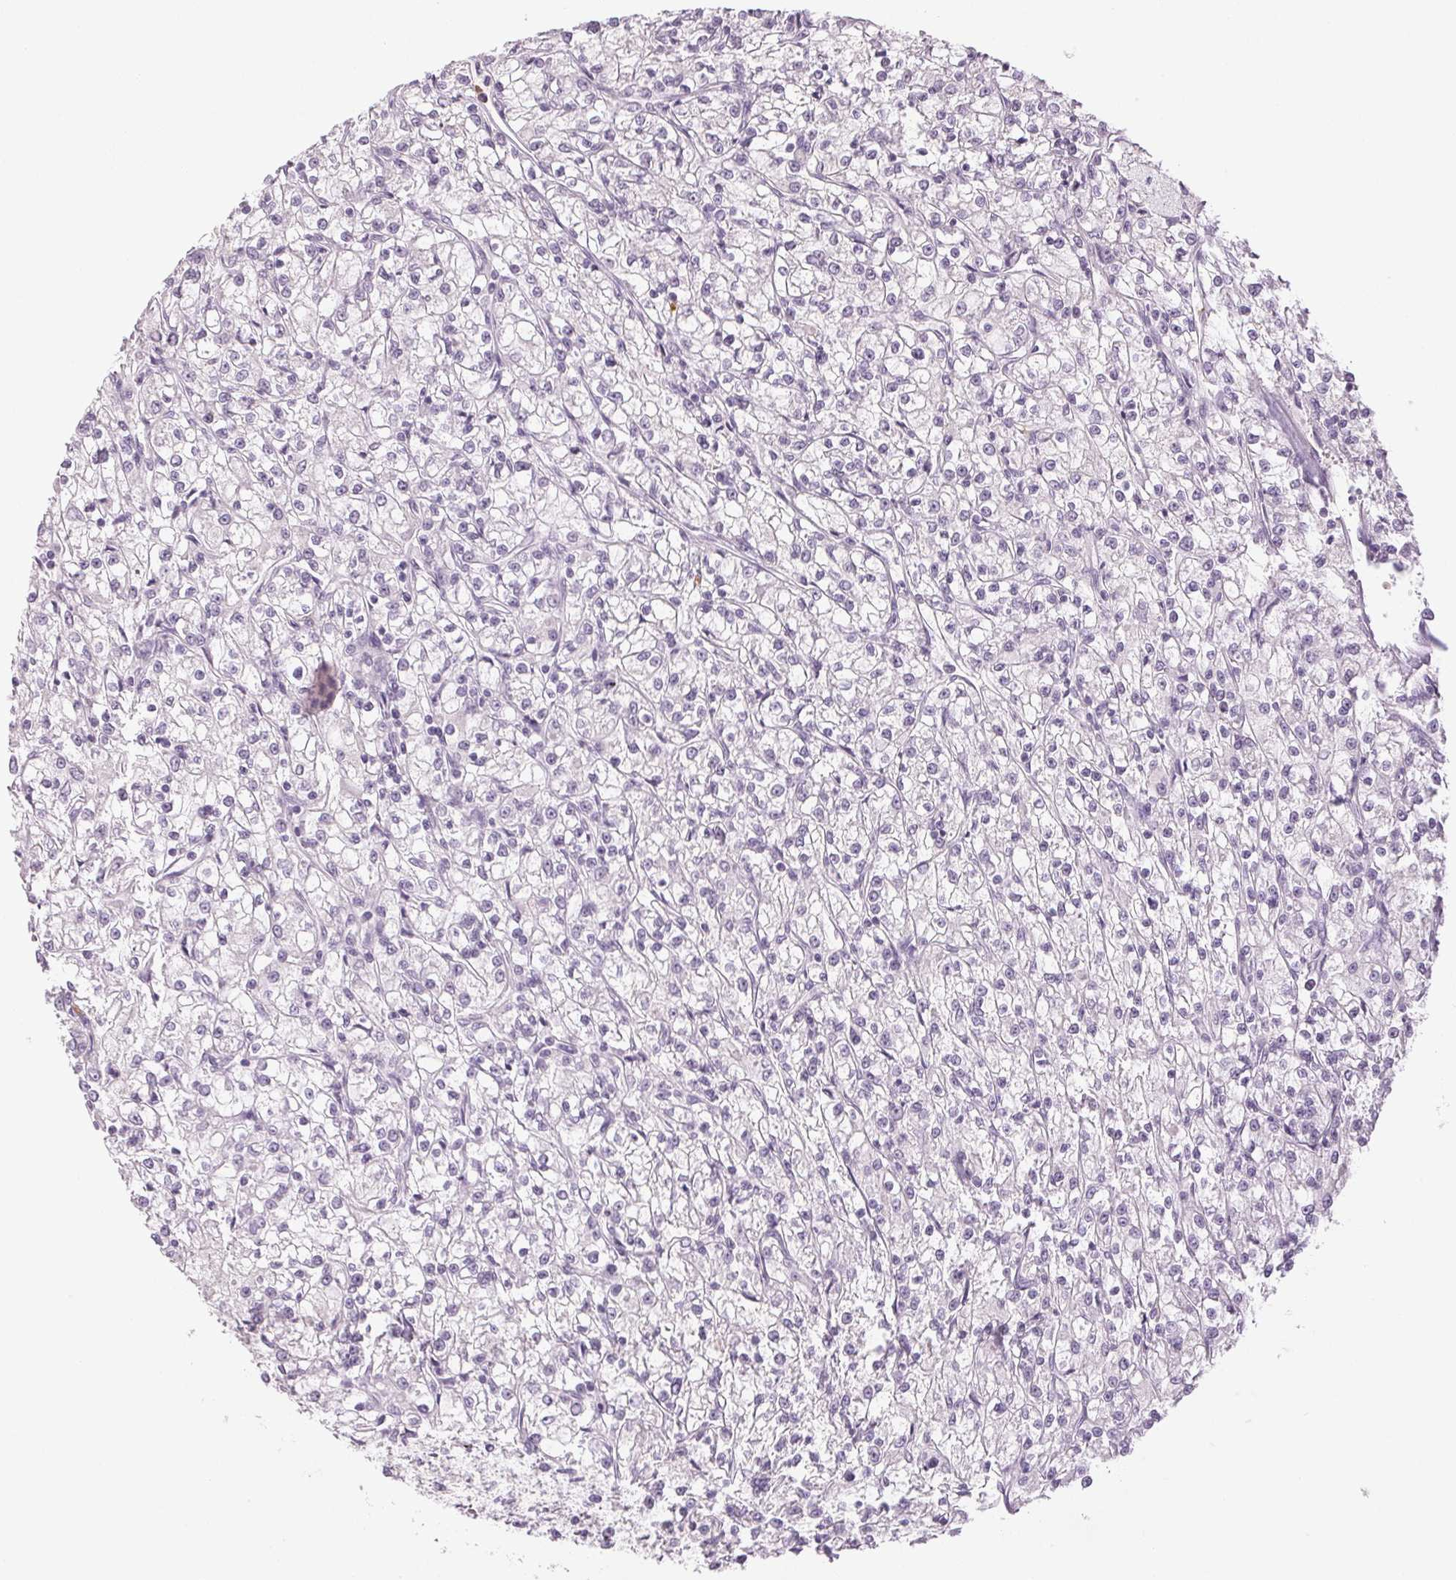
{"staining": {"intensity": "negative", "quantity": "none", "location": "none"}, "tissue": "renal cancer", "cell_type": "Tumor cells", "image_type": "cancer", "snomed": [{"axis": "morphology", "description": "Adenocarcinoma, NOS"}, {"axis": "topography", "description": "Kidney"}], "caption": "Immunohistochemistry photomicrograph of neoplastic tissue: human renal cancer stained with DAB (3,3'-diaminobenzidine) demonstrates no significant protein staining in tumor cells. The staining was performed using DAB (3,3'-diaminobenzidine) to visualize the protein expression in brown, while the nuclei were stained in blue with hematoxylin (Magnification: 20x).", "gene": "LTF", "patient": {"sex": "female", "age": 59}}